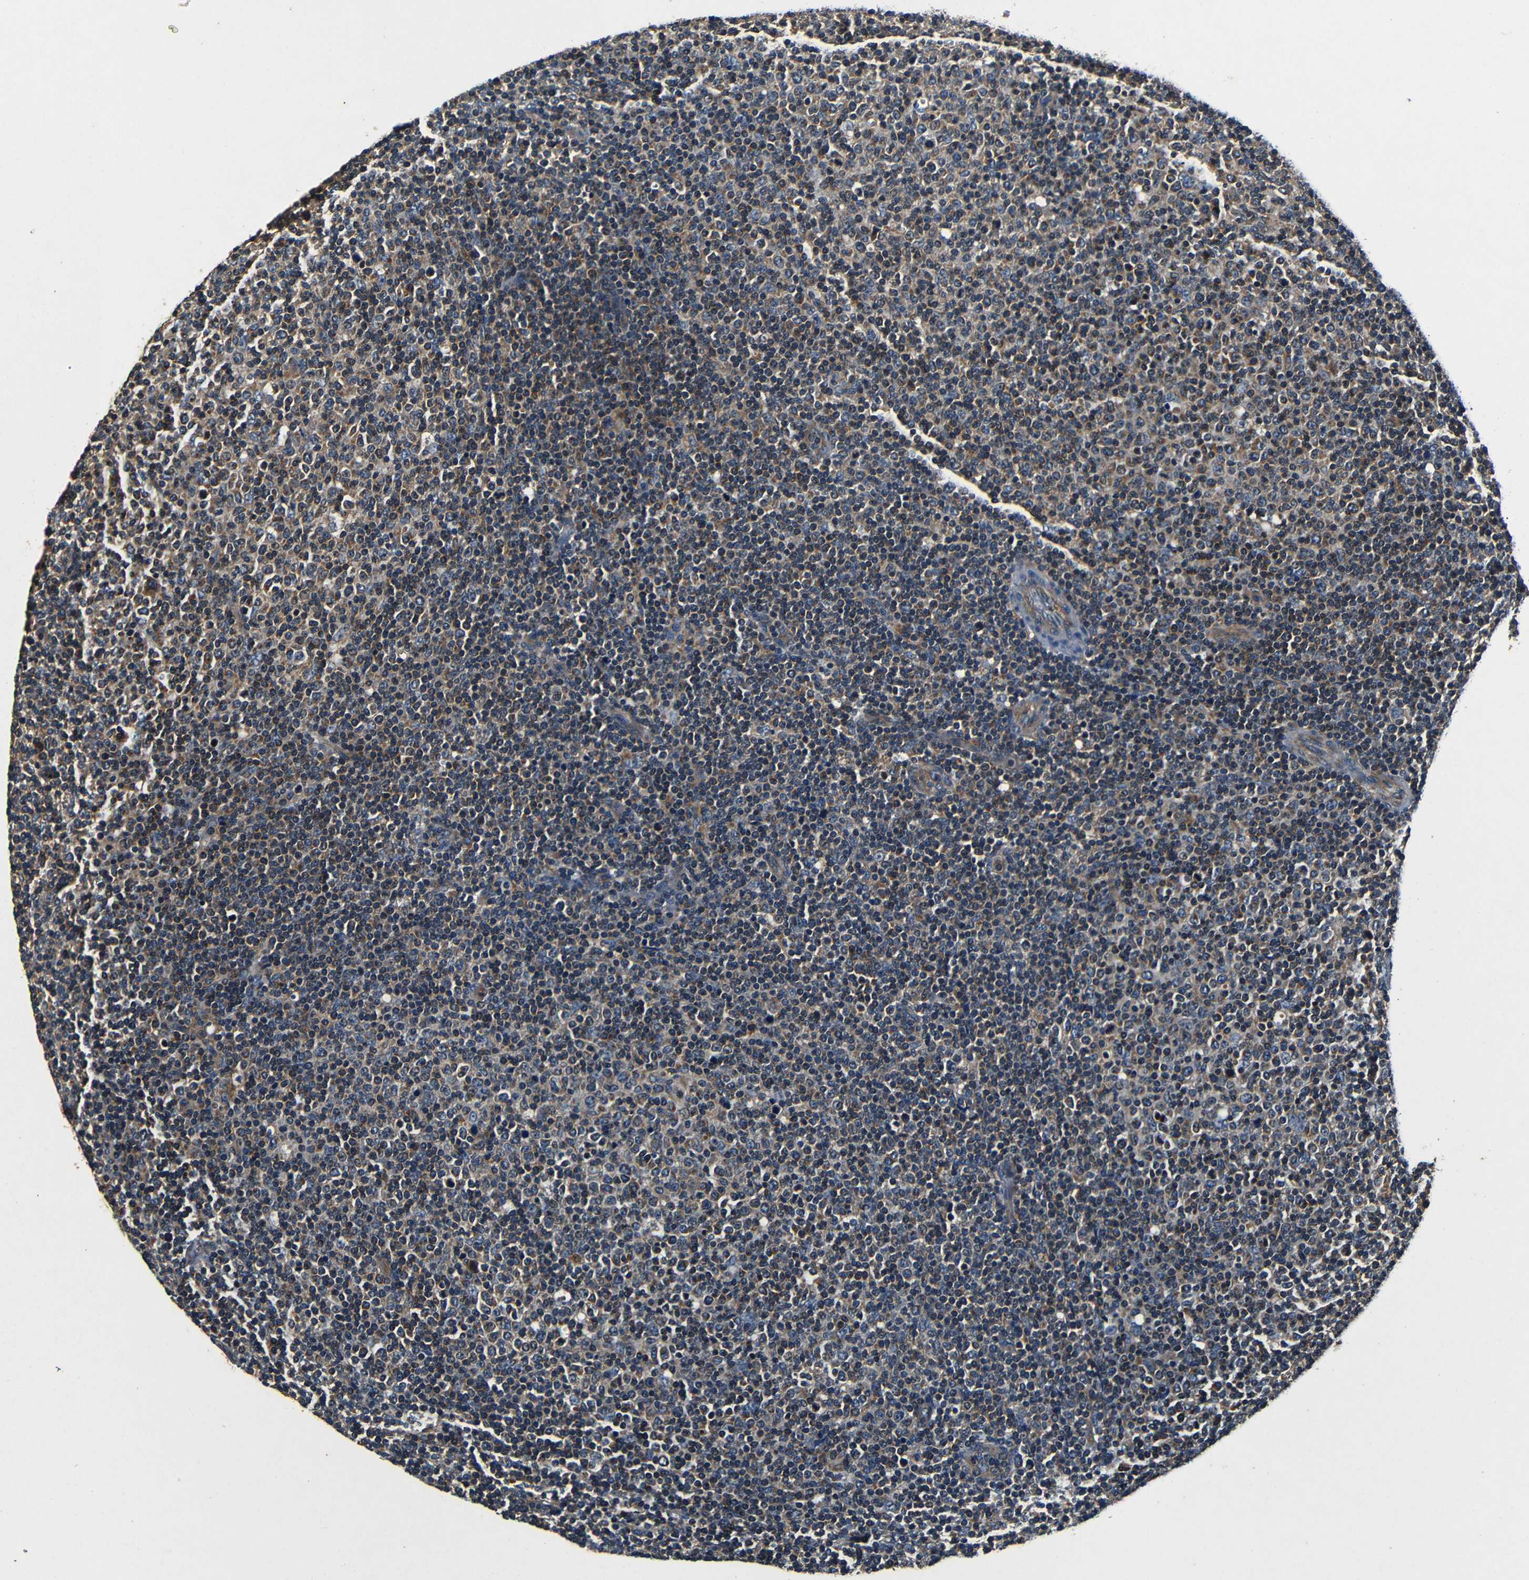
{"staining": {"intensity": "moderate", "quantity": "<25%", "location": "cytoplasmic/membranous"}, "tissue": "lymphoma", "cell_type": "Tumor cells", "image_type": "cancer", "snomed": [{"axis": "morphology", "description": "Malignant lymphoma, non-Hodgkin's type, Low grade"}, {"axis": "topography", "description": "Lymph node"}], "caption": "DAB (3,3'-diaminobenzidine) immunohistochemical staining of human malignant lymphoma, non-Hodgkin's type (low-grade) demonstrates moderate cytoplasmic/membranous protein expression in approximately <25% of tumor cells. The protein of interest is stained brown, and the nuclei are stained in blue (DAB (3,3'-diaminobenzidine) IHC with brightfield microscopy, high magnification).", "gene": "MTX1", "patient": {"sex": "male", "age": 70}}